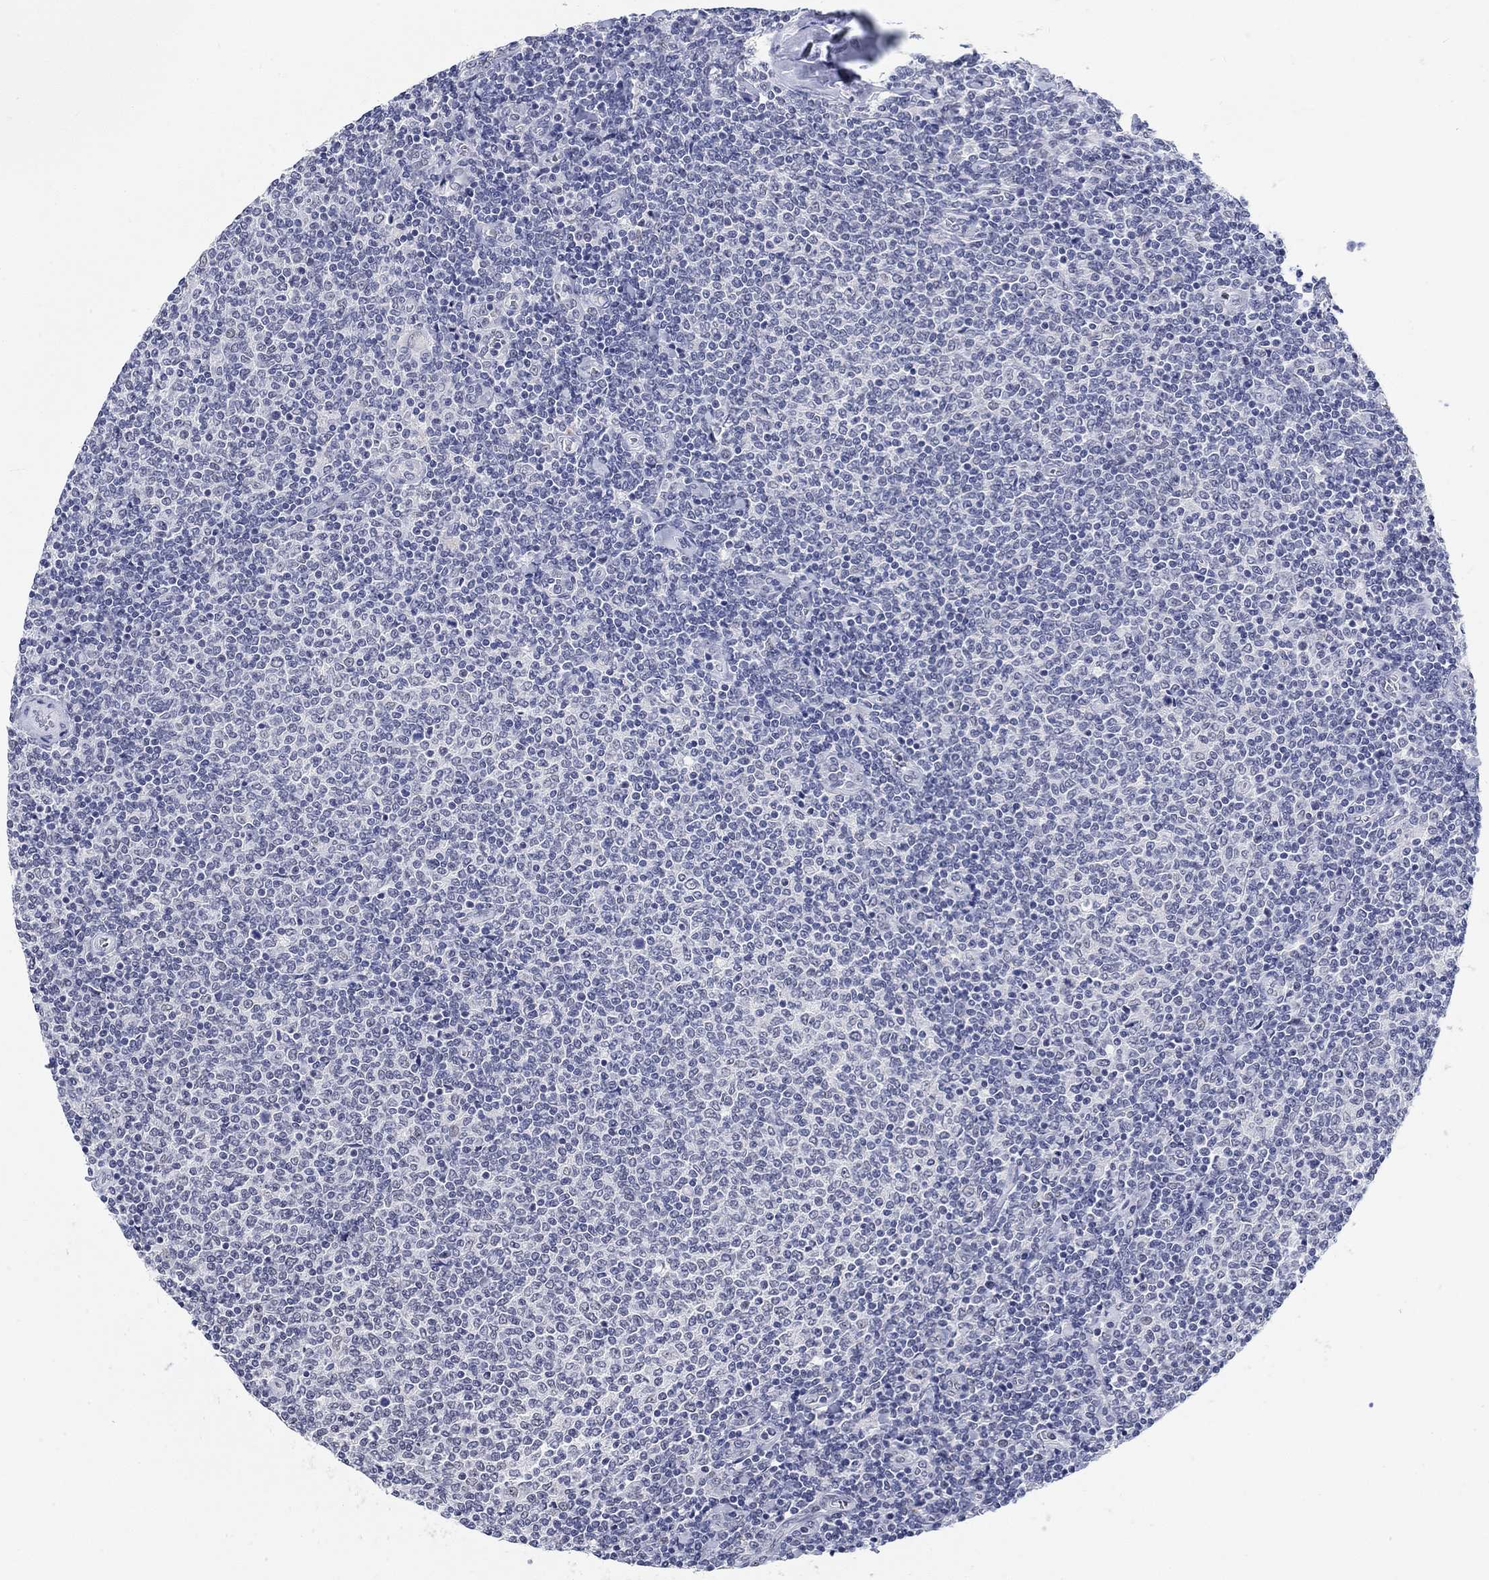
{"staining": {"intensity": "negative", "quantity": "none", "location": "none"}, "tissue": "lymphoma", "cell_type": "Tumor cells", "image_type": "cancer", "snomed": [{"axis": "morphology", "description": "Malignant lymphoma, non-Hodgkin's type, Low grade"}, {"axis": "topography", "description": "Lymph node"}], "caption": "Tumor cells show no significant protein expression in lymphoma.", "gene": "ANKS1B", "patient": {"sex": "male", "age": 52}}